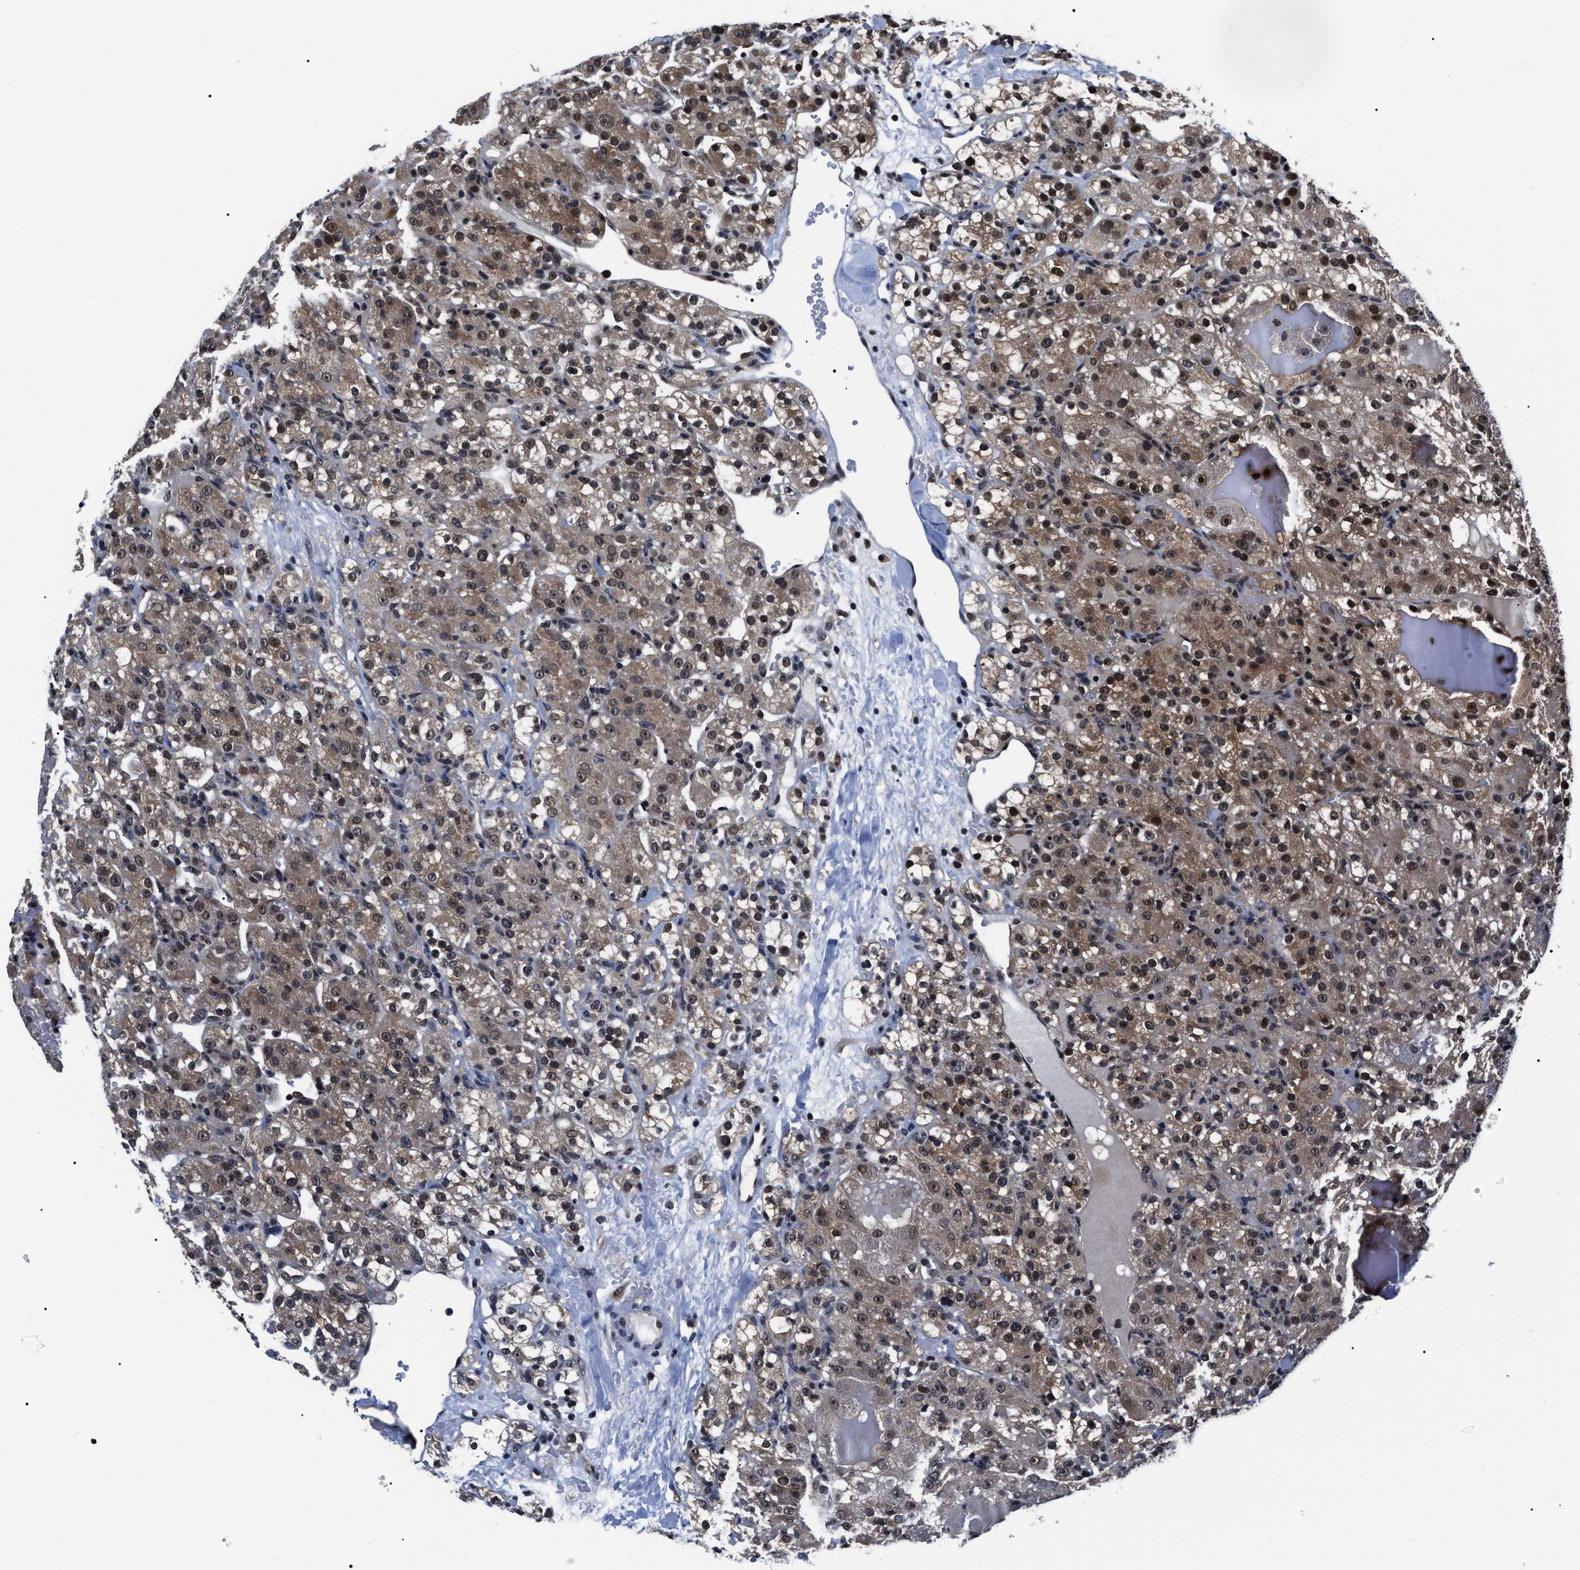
{"staining": {"intensity": "strong", "quantity": ">75%", "location": "cytoplasmic/membranous,nuclear"}, "tissue": "renal cancer", "cell_type": "Tumor cells", "image_type": "cancer", "snomed": [{"axis": "morphology", "description": "Normal tissue, NOS"}, {"axis": "morphology", "description": "Adenocarcinoma, NOS"}, {"axis": "topography", "description": "Kidney"}], "caption": "Renal cancer stained with DAB (3,3'-diaminobenzidine) immunohistochemistry demonstrates high levels of strong cytoplasmic/membranous and nuclear positivity in about >75% of tumor cells.", "gene": "CSNK2A1", "patient": {"sex": "male", "age": 61}}